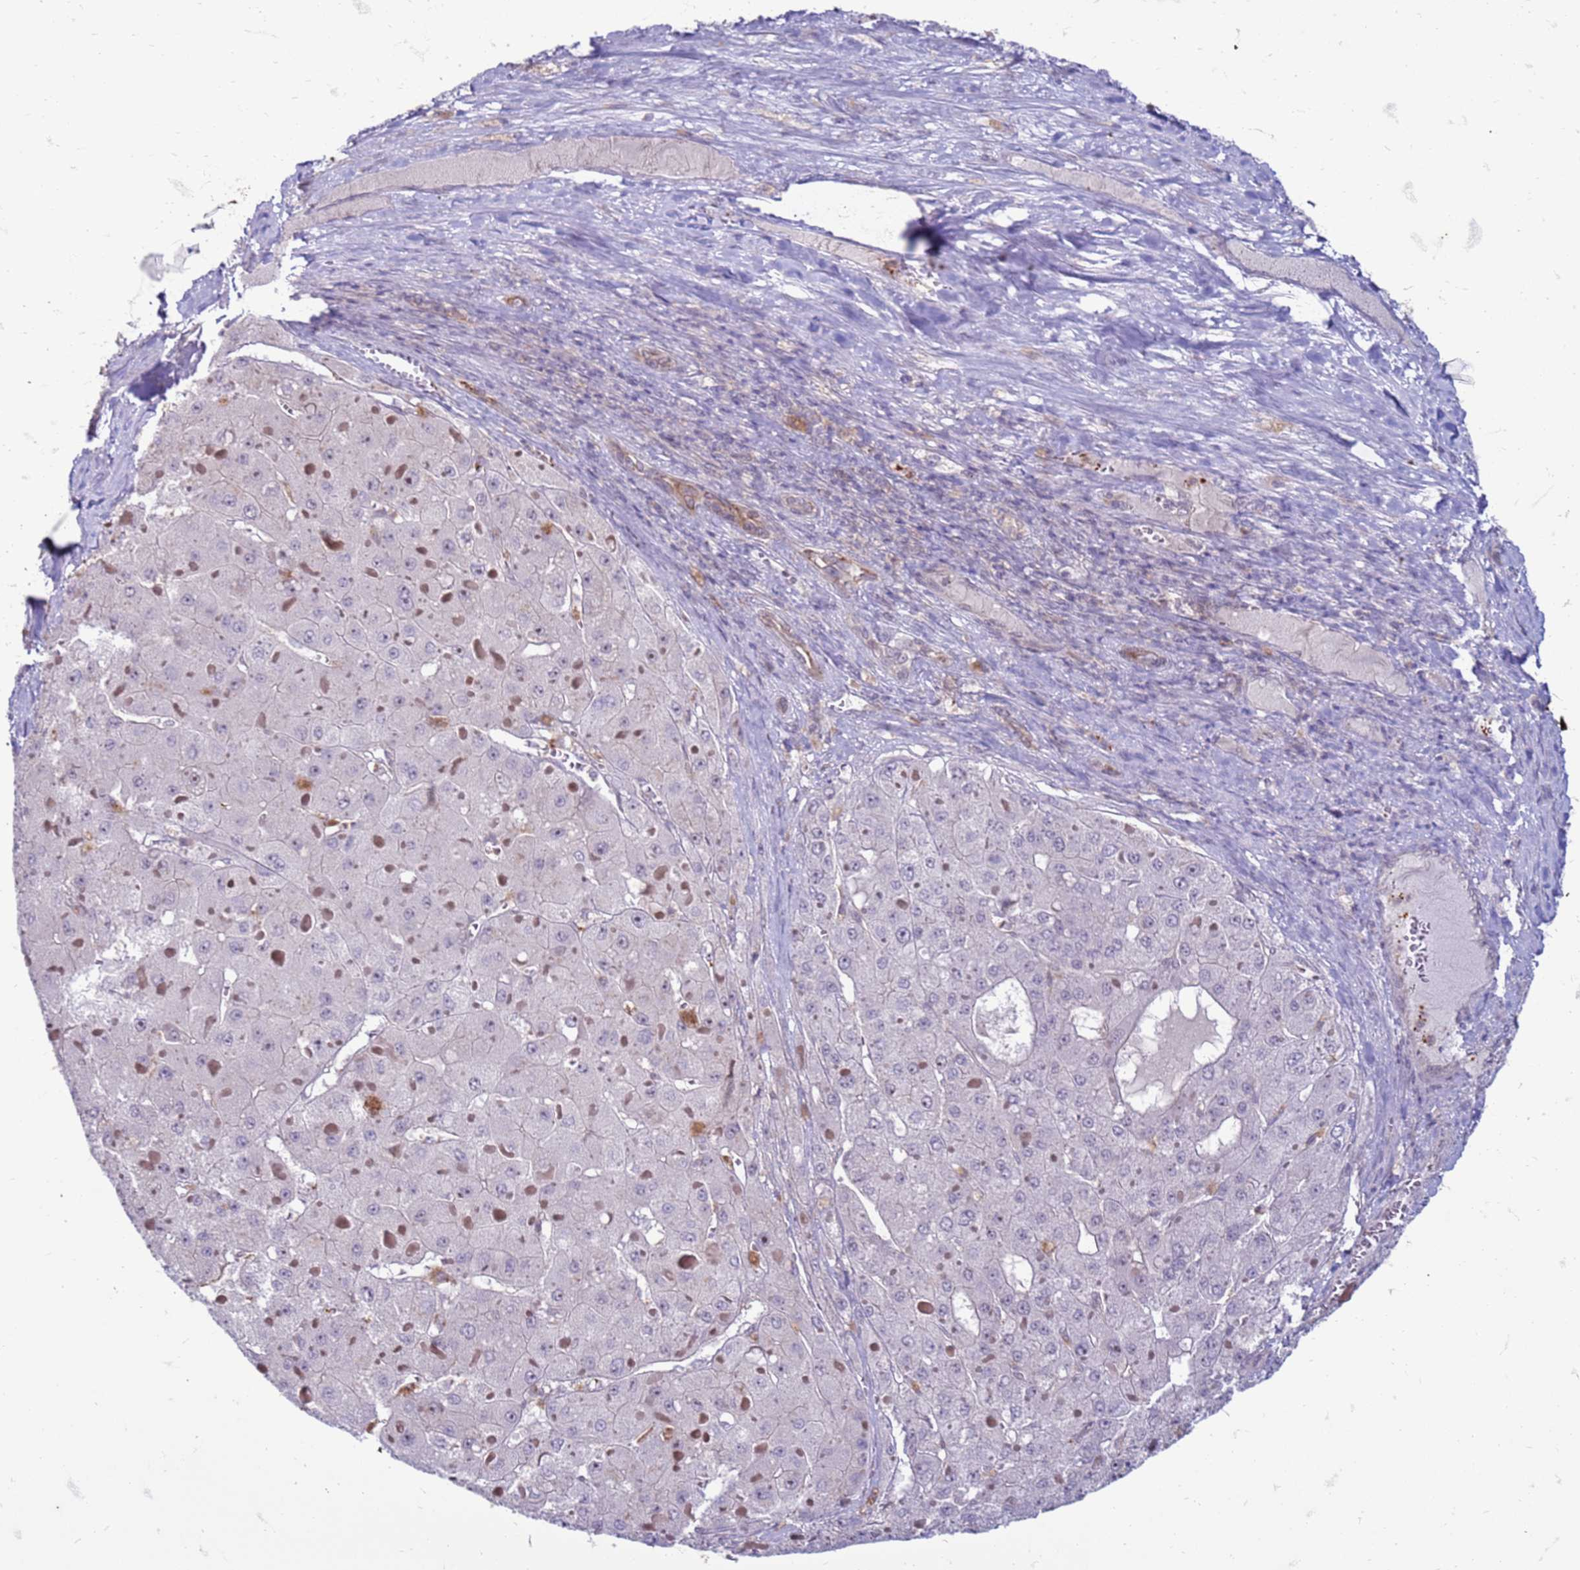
{"staining": {"intensity": "negative", "quantity": "none", "location": "none"}, "tissue": "liver cancer", "cell_type": "Tumor cells", "image_type": "cancer", "snomed": [{"axis": "morphology", "description": "Carcinoma, Hepatocellular, NOS"}, {"axis": "topography", "description": "Liver"}], "caption": "This is a histopathology image of IHC staining of liver hepatocellular carcinoma, which shows no staining in tumor cells.", "gene": "SLC15A3", "patient": {"sex": "female", "age": 73}}